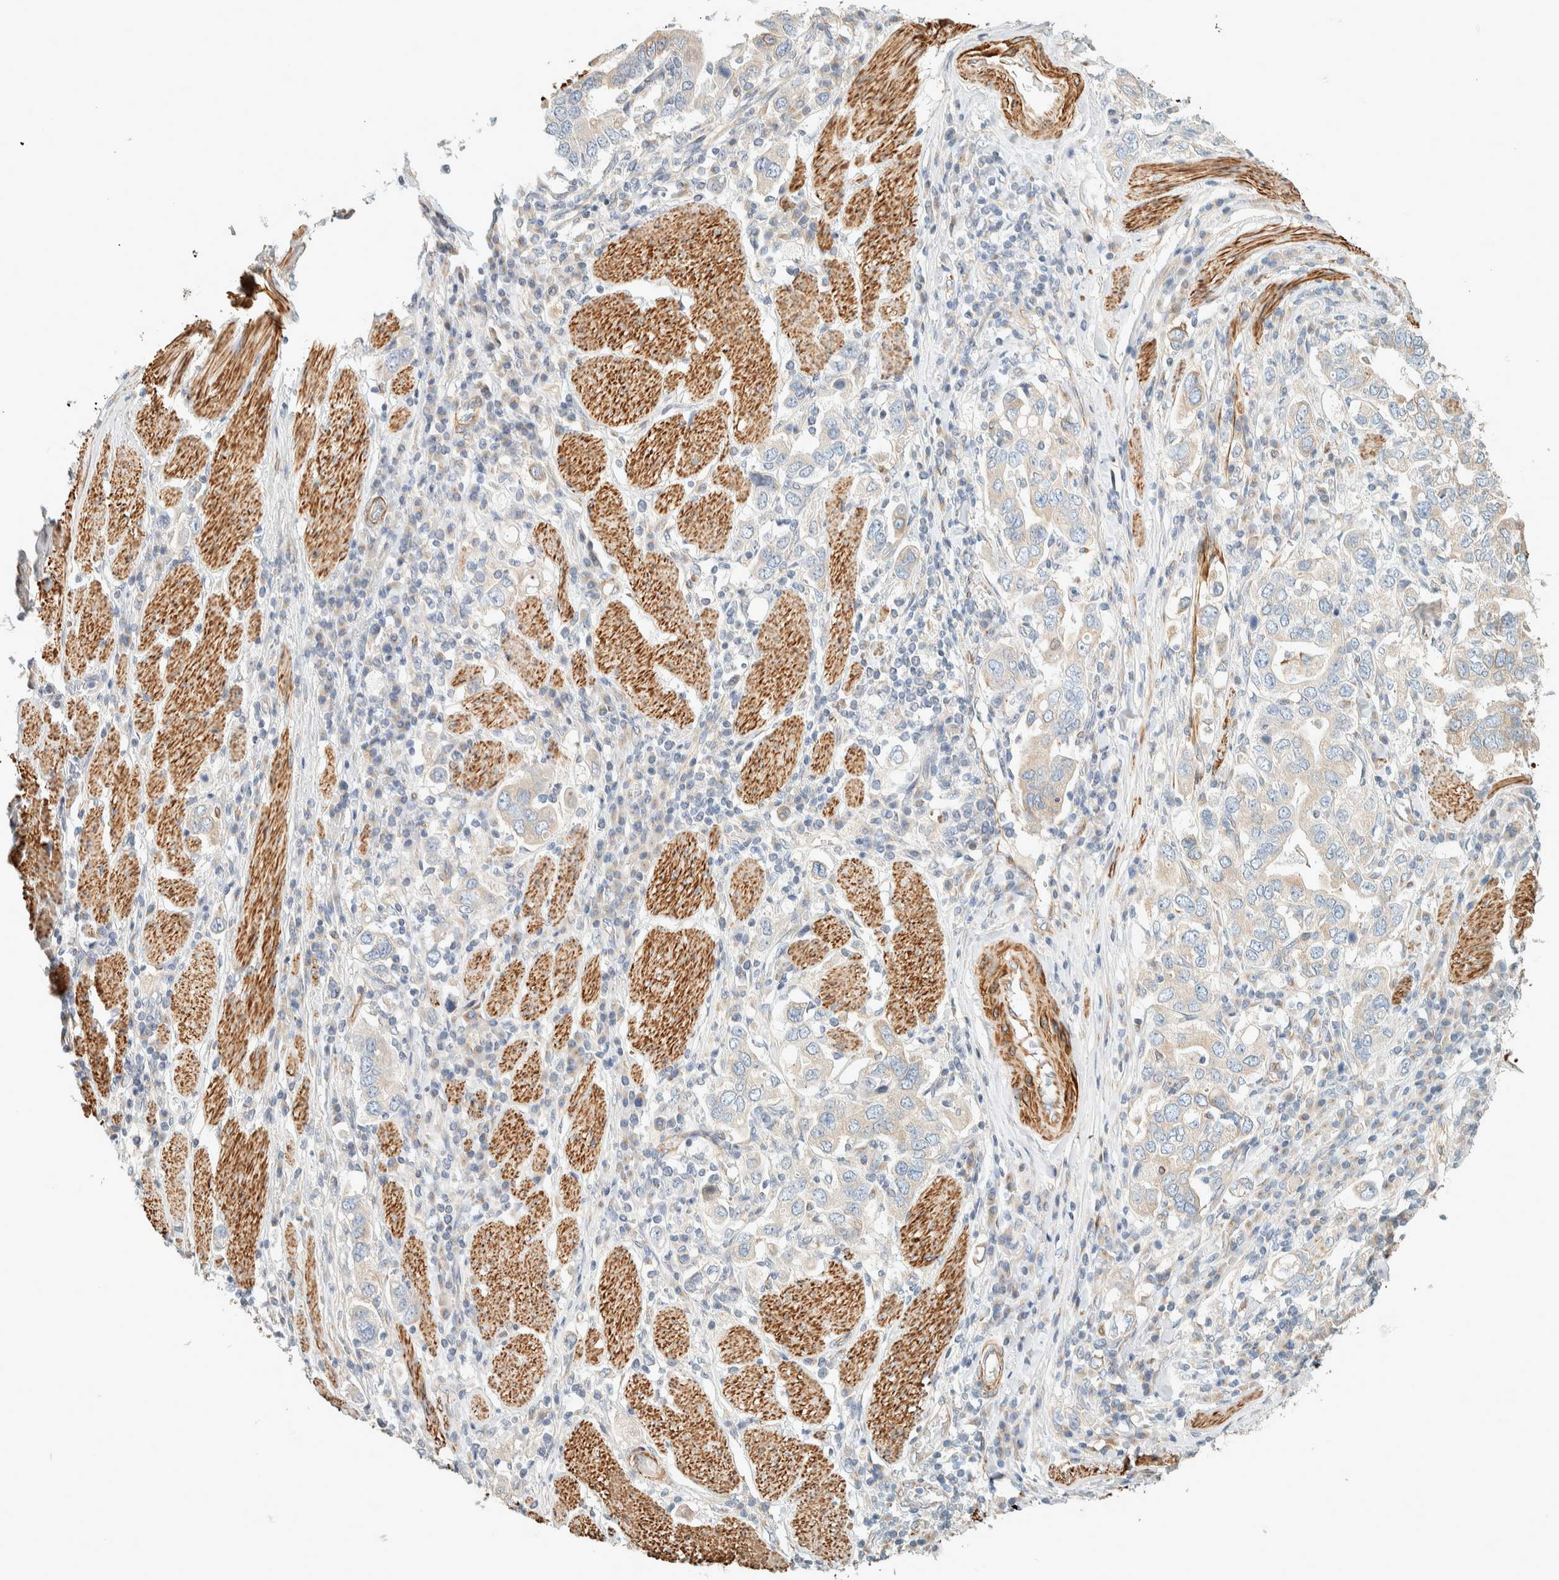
{"staining": {"intensity": "negative", "quantity": "none", "location": "none"}, "tissue": "stomach cancer", "cell_type": "Tumor cells", "image_type": "cancer", "snomed": [{"axis": "morphology", "description": "Adenocarcinoma, NOS"}, {"axis": "topography", "description": "Stomach, upper"}], "caption": "DAB (3,3'-diaminobenzidine) immunohistochemical staining of human stomach cancer (adenocarcinoma) demonstrates no significant expression in tumor cells. Nuclei are stained in blue.", "gene": "CDR2", "patient": {"sex": "male", "age": 62}}